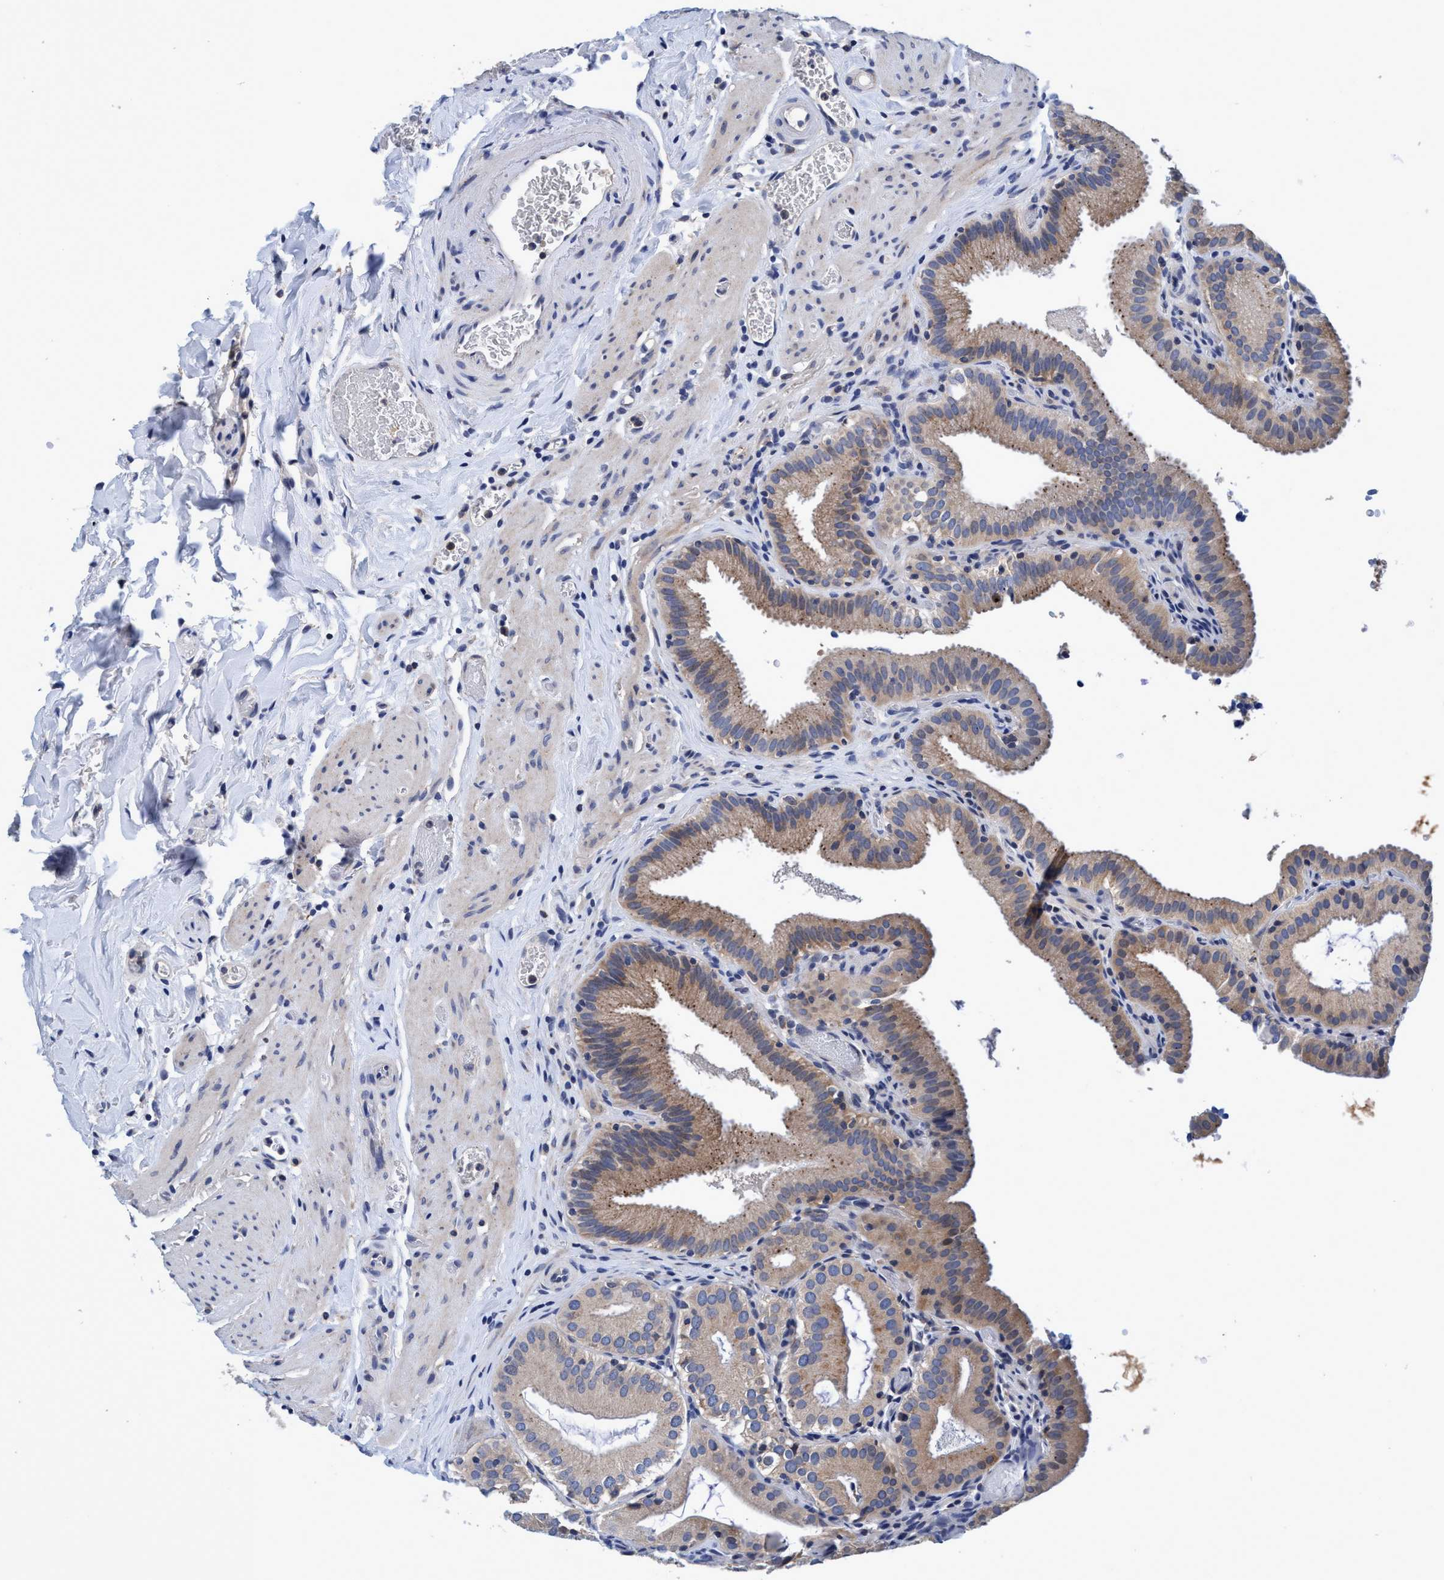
{"staining": {"intensity": "weak", "quantity": ">75%", "location": "cytoplasmic/membranous"}, "tissue": "gallbladder", "cell_type": "Glandular cells", "image_type": "normal", "snomed": [{"axis": "morphology", "description": "Normal tissue, NOS"}, {"axis": "topography", "description": "Gallbladder"}], "caption": "Gallbladder stained with DAB (3,3'-diaminobenzidine) immunohistochemistry (IHC) reveals low levels of weak cytoplasmic/membranous expression in about >75% of glandular cells. The protein is shown in brown color, while the nuclei are stained blue.", "gene": "CALCOCO2", "patient": {"sex": "male", "age": 54}}